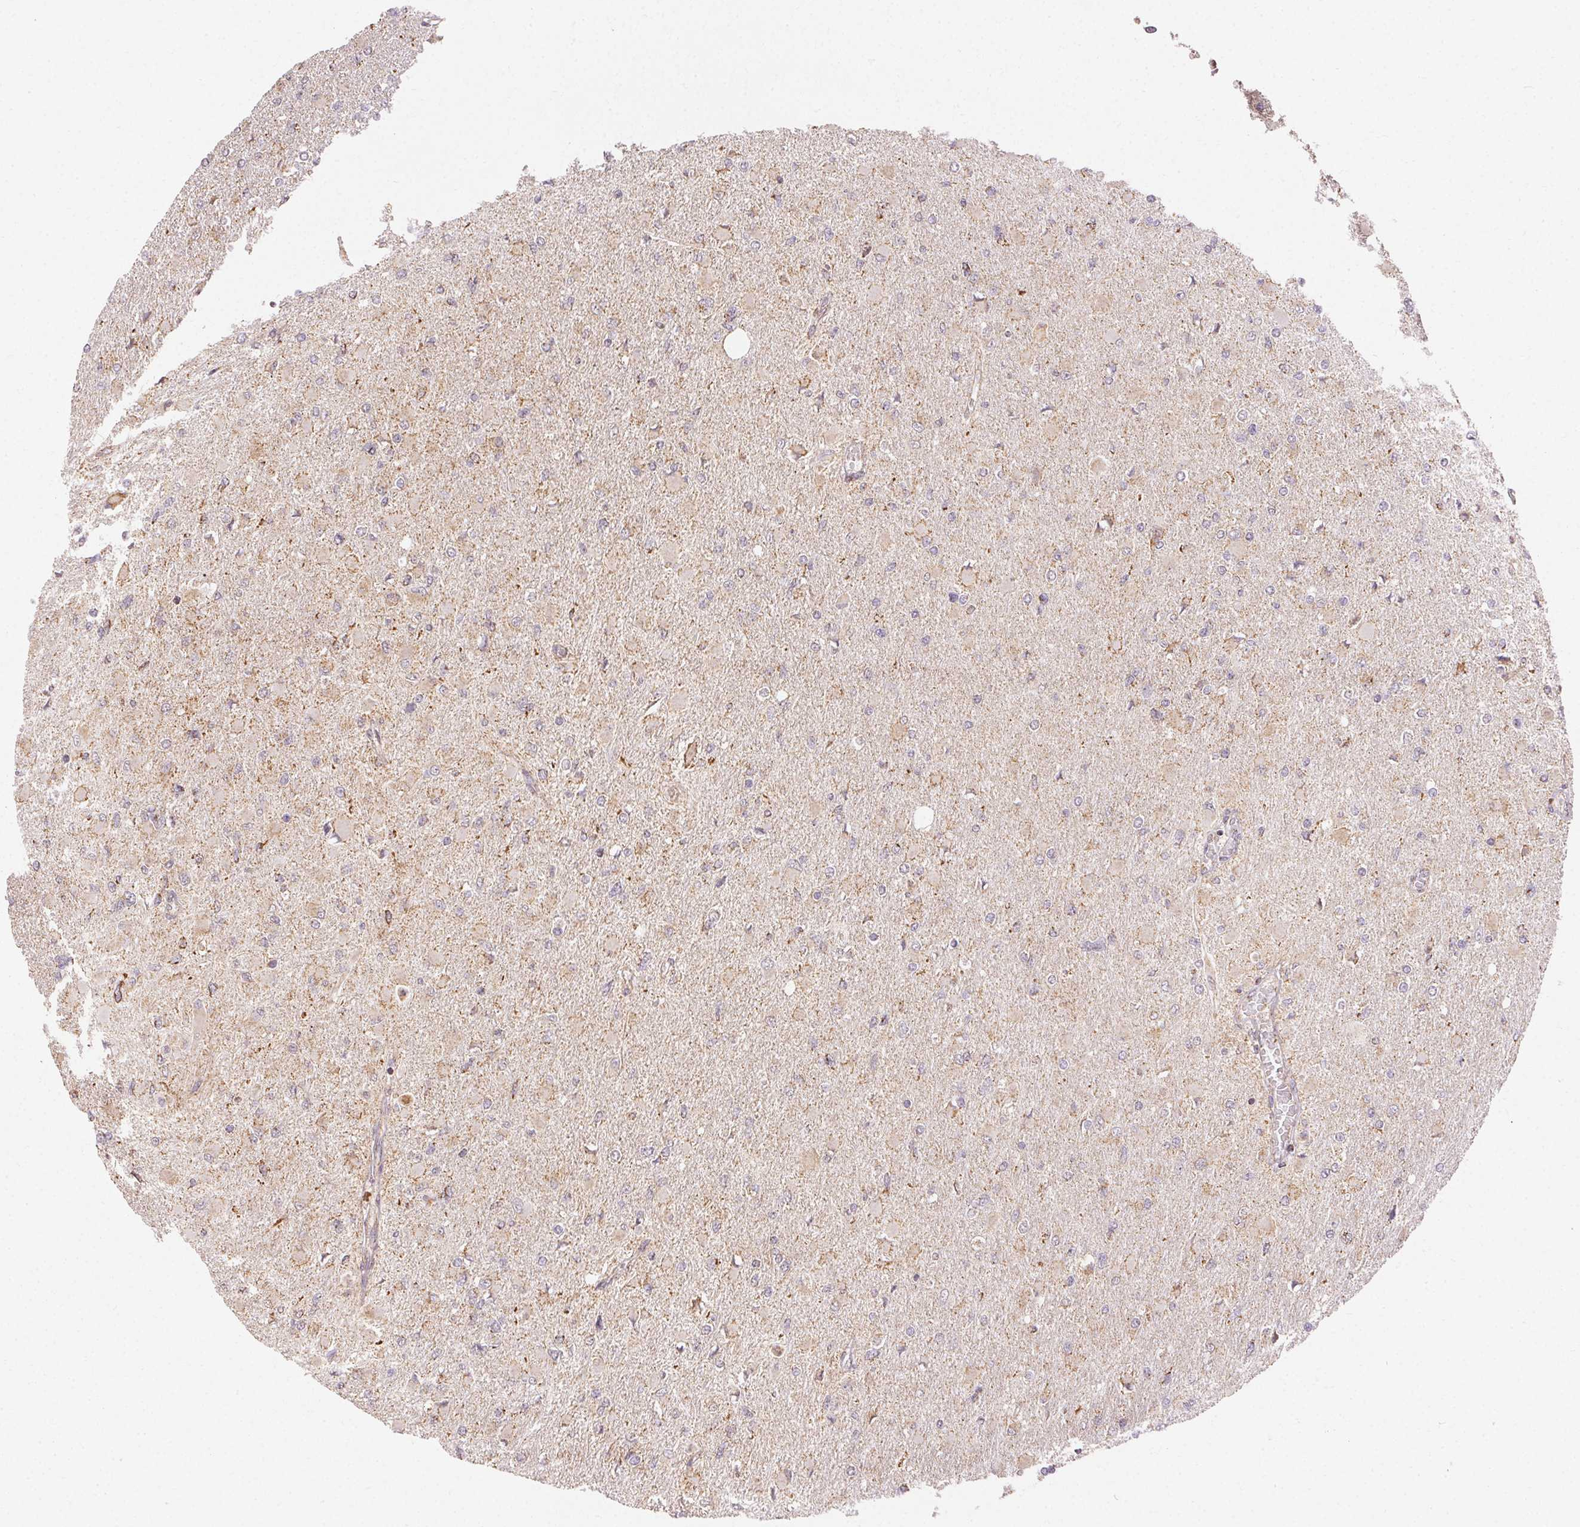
{"staining": {"intensity": "negative", "quantity": "none", "location": "none"}, "tissue": "glioma", "cell_type": "Tumor cells", "image_type": "cancer", "snomed": [{"axis": "morphology", "description": "Glioma, malignant, High grade"}, {"axis": "topography", "description": "Cerebral cortex"}], "caption": "An IHC histopathology image of glioma is shown. There is no staining in tumor cells of glioma.", "gene": "CLASP1", "patient": {"sex": "female", "age": 36}}